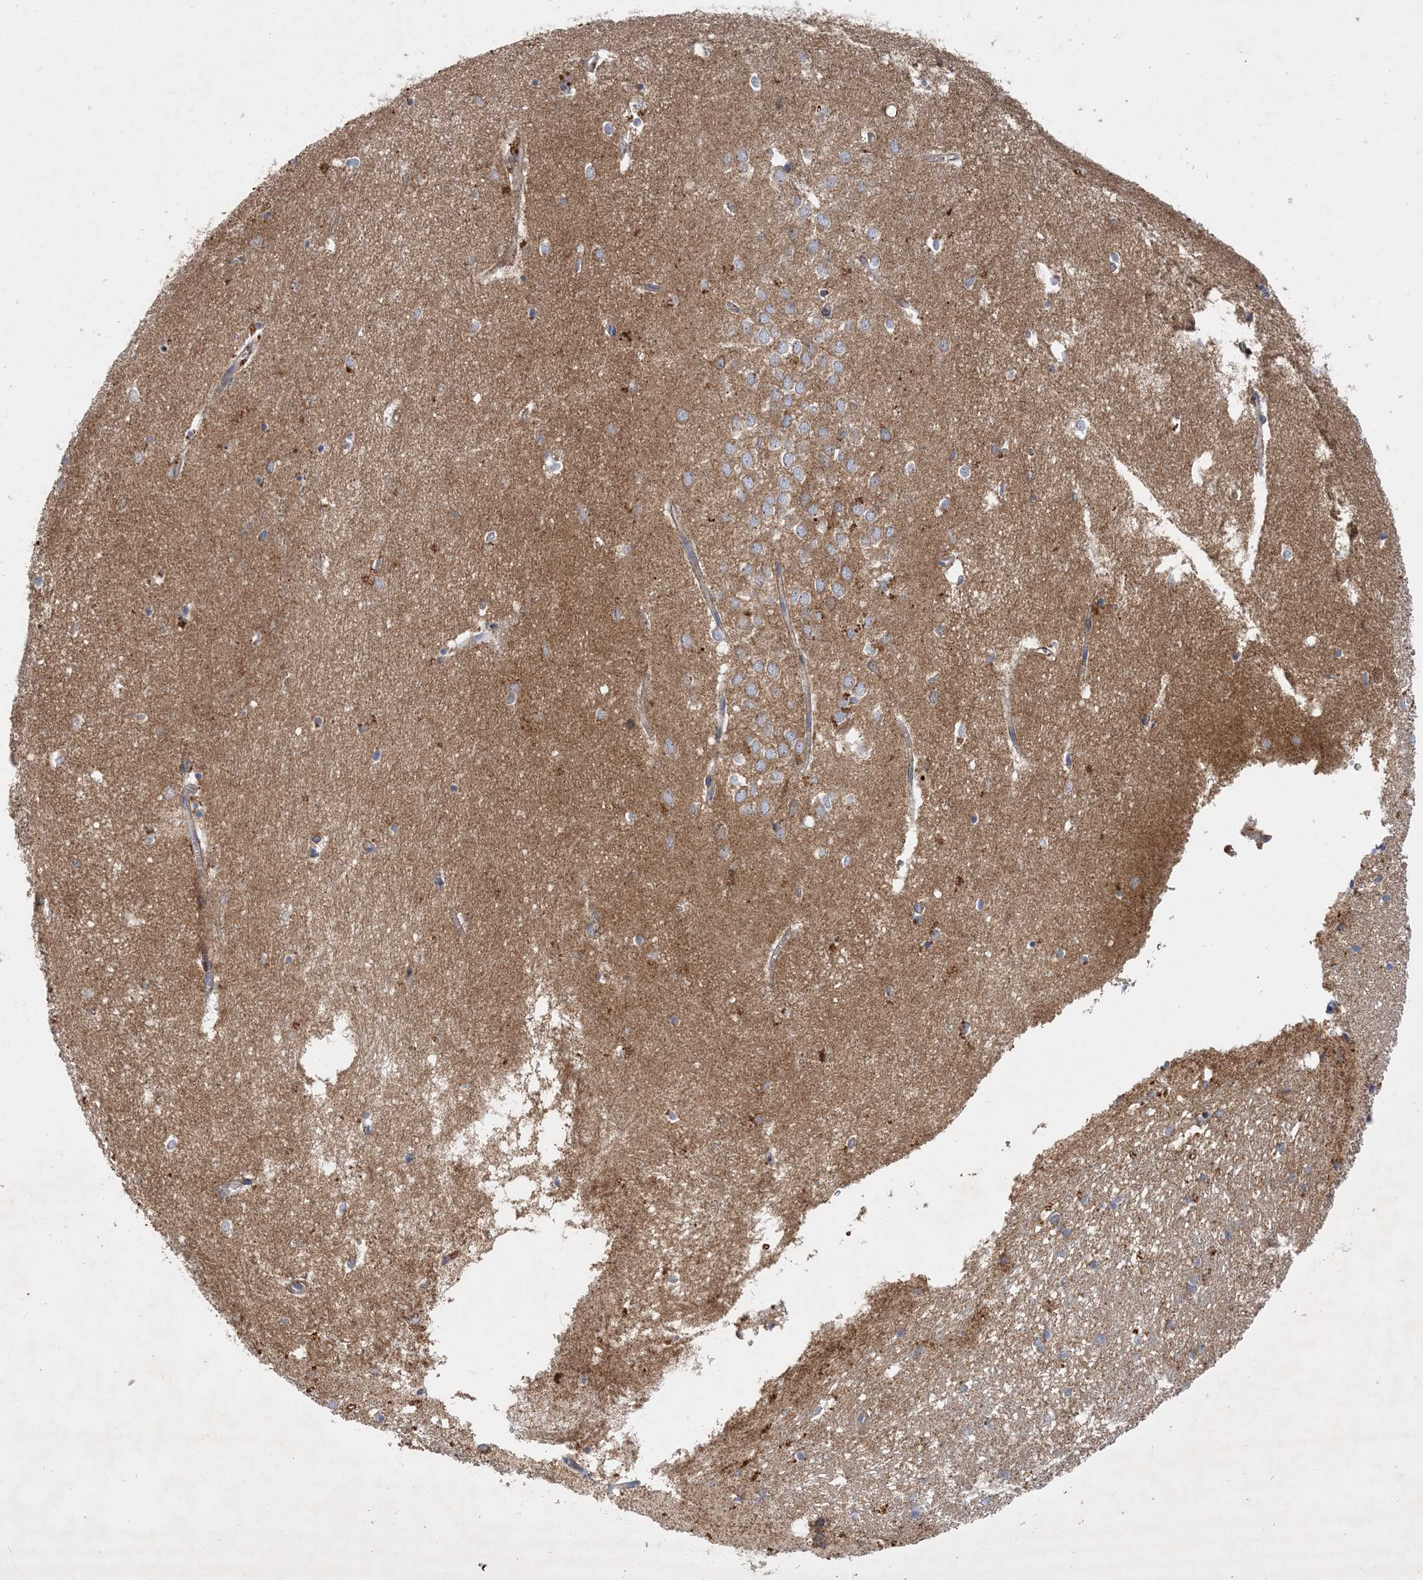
{"staining": {"intensity": "weak", "quantity": "<25%", "location": "cytoplasmic/membranous"}, "tissue": "hippocampus", "cell_type": "Glial cells", "image_type": "normal", "snomed": [{"axis": "morphology", "description": "Normal tissue, NOS"}, {"axis": "topography", "description": "Hippocampus"}], "caption": "The photomicrograph demonstrates no staining of glial cells in unremarkable hippocampus.", "gene": "GRINA", "patient": {"sex": "female", "age": 64}}